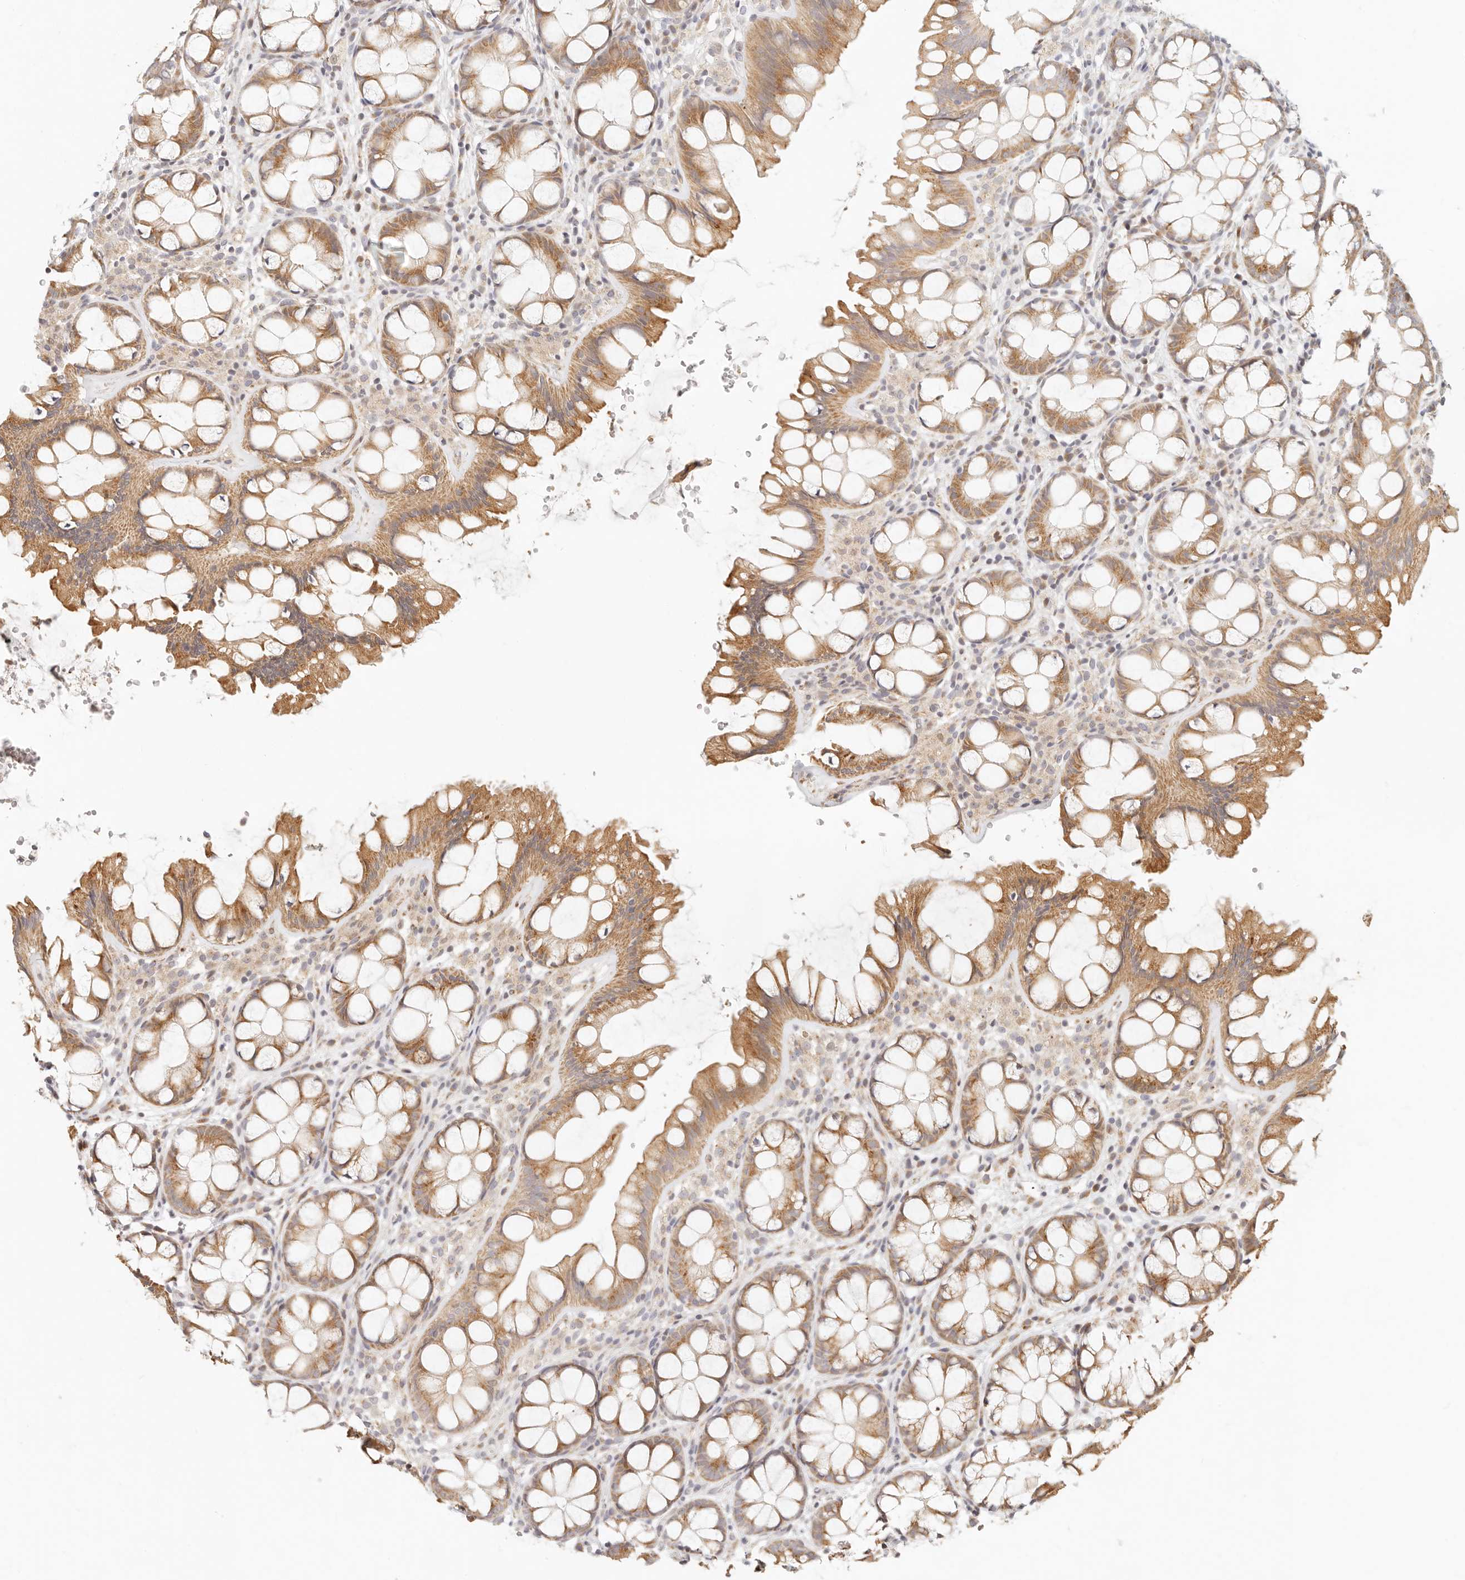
{"staining": {"intensity": "negative", "quantity": "none", "location": "none"}, "tissue": "colon", "cell_type": "Endothelial cells", "image_type": "normal", "snomed": [{"axis": "morphology", "description": "Normal tissue, NOS"}, {"axis": "topography", "description": "Colon"}], "caption": "The histopathology image shows no significant staining in endothelial cells of colon.", "gene": "FAM20B", "patient": {"sex": "male", "age": 47}}